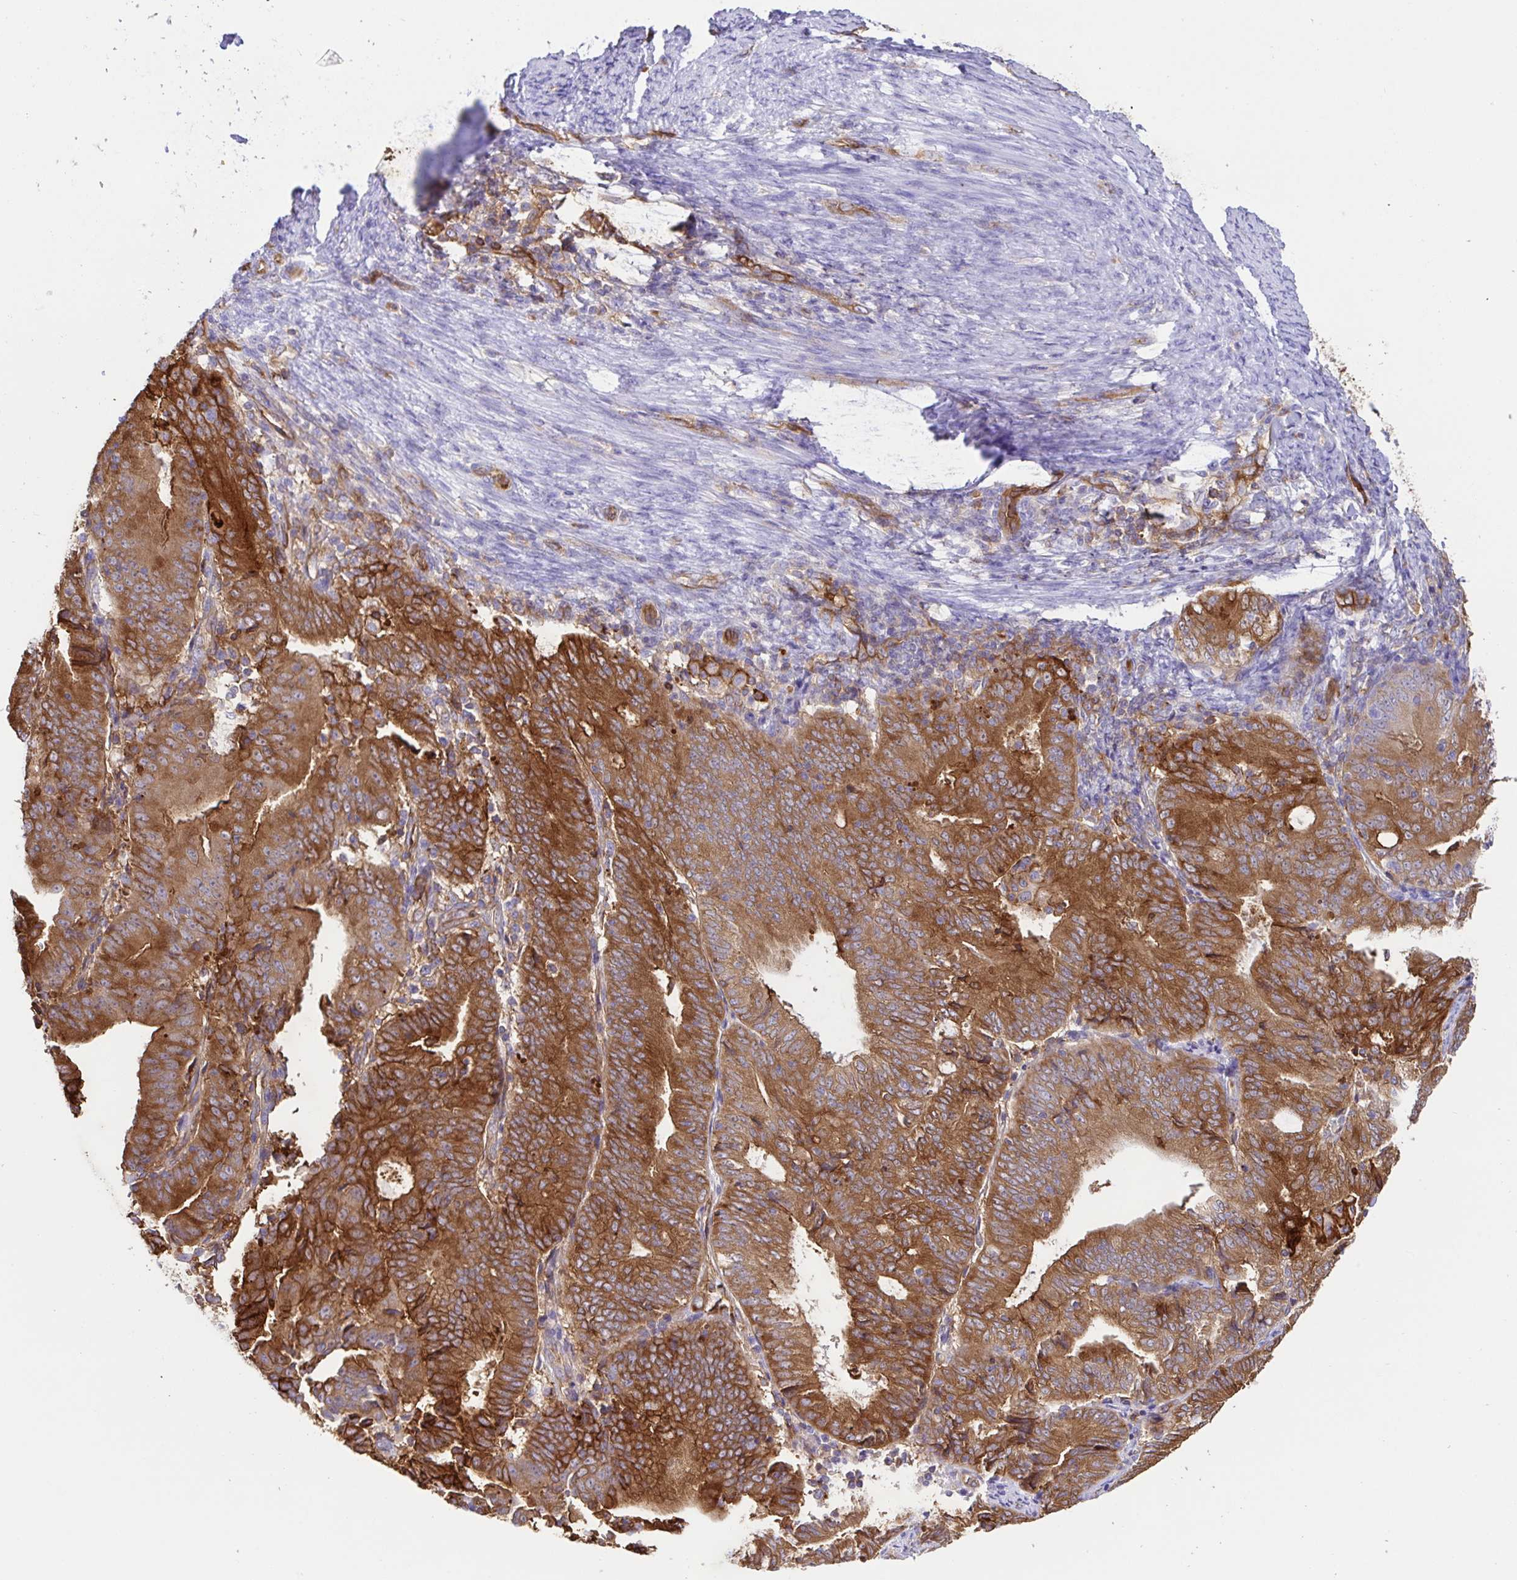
{"staining": {"intensity": "moderate", "quantity": ">75%", "location": "cytoplasmic/membranous"}, "tissue": "endometrial cancer", "cell_type": "Tumor cells", "image_type": "cancer", "snomed": [{"axis": "morphology", "description": "Adenocarcinoma, NOS"}, {"axis": "topography", "description": "Endometrium"}], "caption": "Approximately >75% of tumor cells in human adenocarcinoma (endometrial) reveal moderate cytoplasmic/membranous protein expression as visualized by brown immunohistochemical staining.", "gene": "ANXA2", "patient": {"sex": "female", "age": 70}}